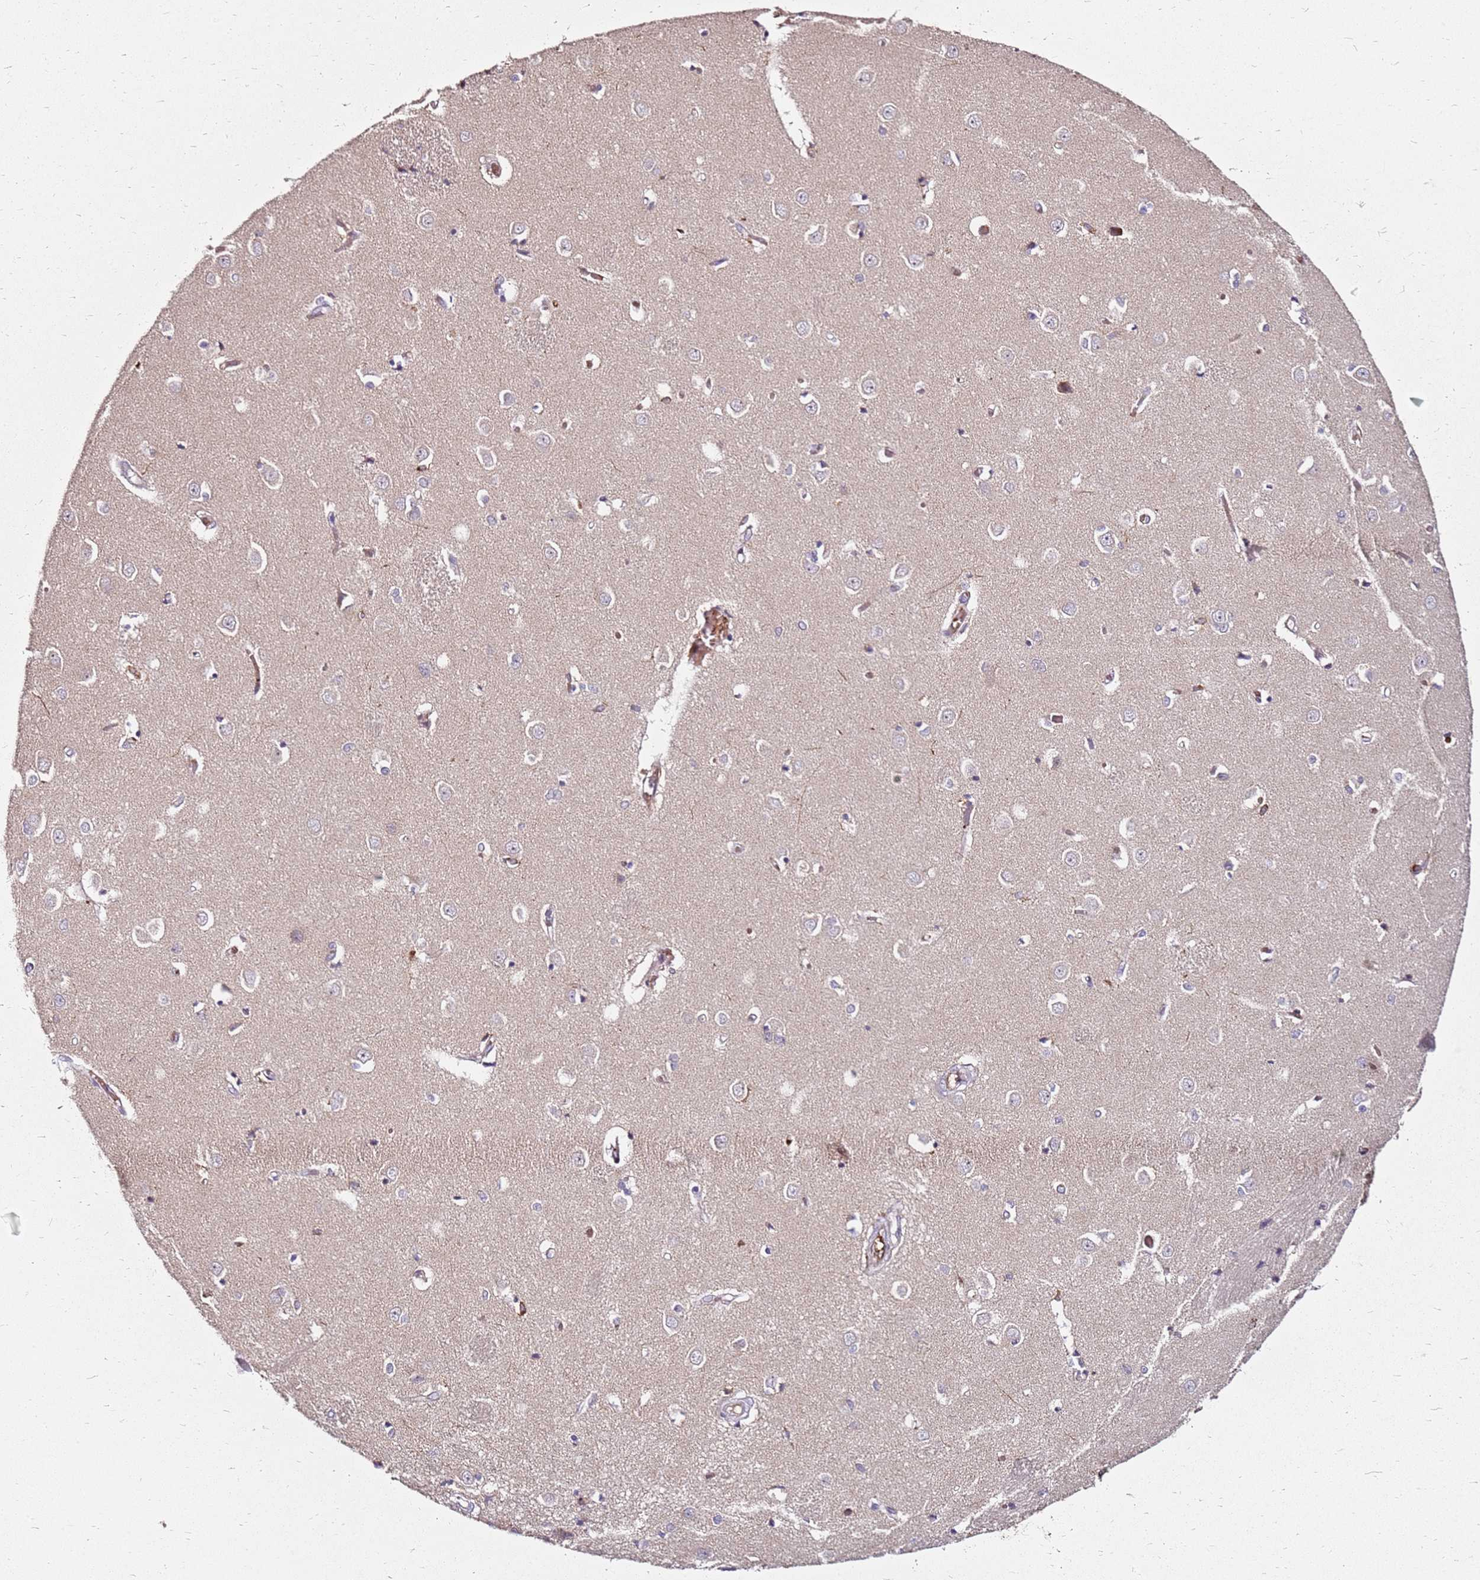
{"staining": {"intensity": "moderate", "quantity": "<25%", "location": "nuclear"}, "tissue": "caudate", "cell_type": "Glial cells", "image_type": "normal", "snomed": [{"axis": "morphology", "description": "Normal tissue, NOS"}, {"axis": "topography", "description": "Lateral ventricle wall"}], "caption": "Immunohistochemical staining of normal caudate shows low levels of moderate nuclear positivity in about <25% of glial cells. Using DAB (brown) and hematoxylin (blue) stains, captured at high magnification using brightfield microscopy.", "gene": "RNF11", "patient": {"sex": "male", "age": 37}}